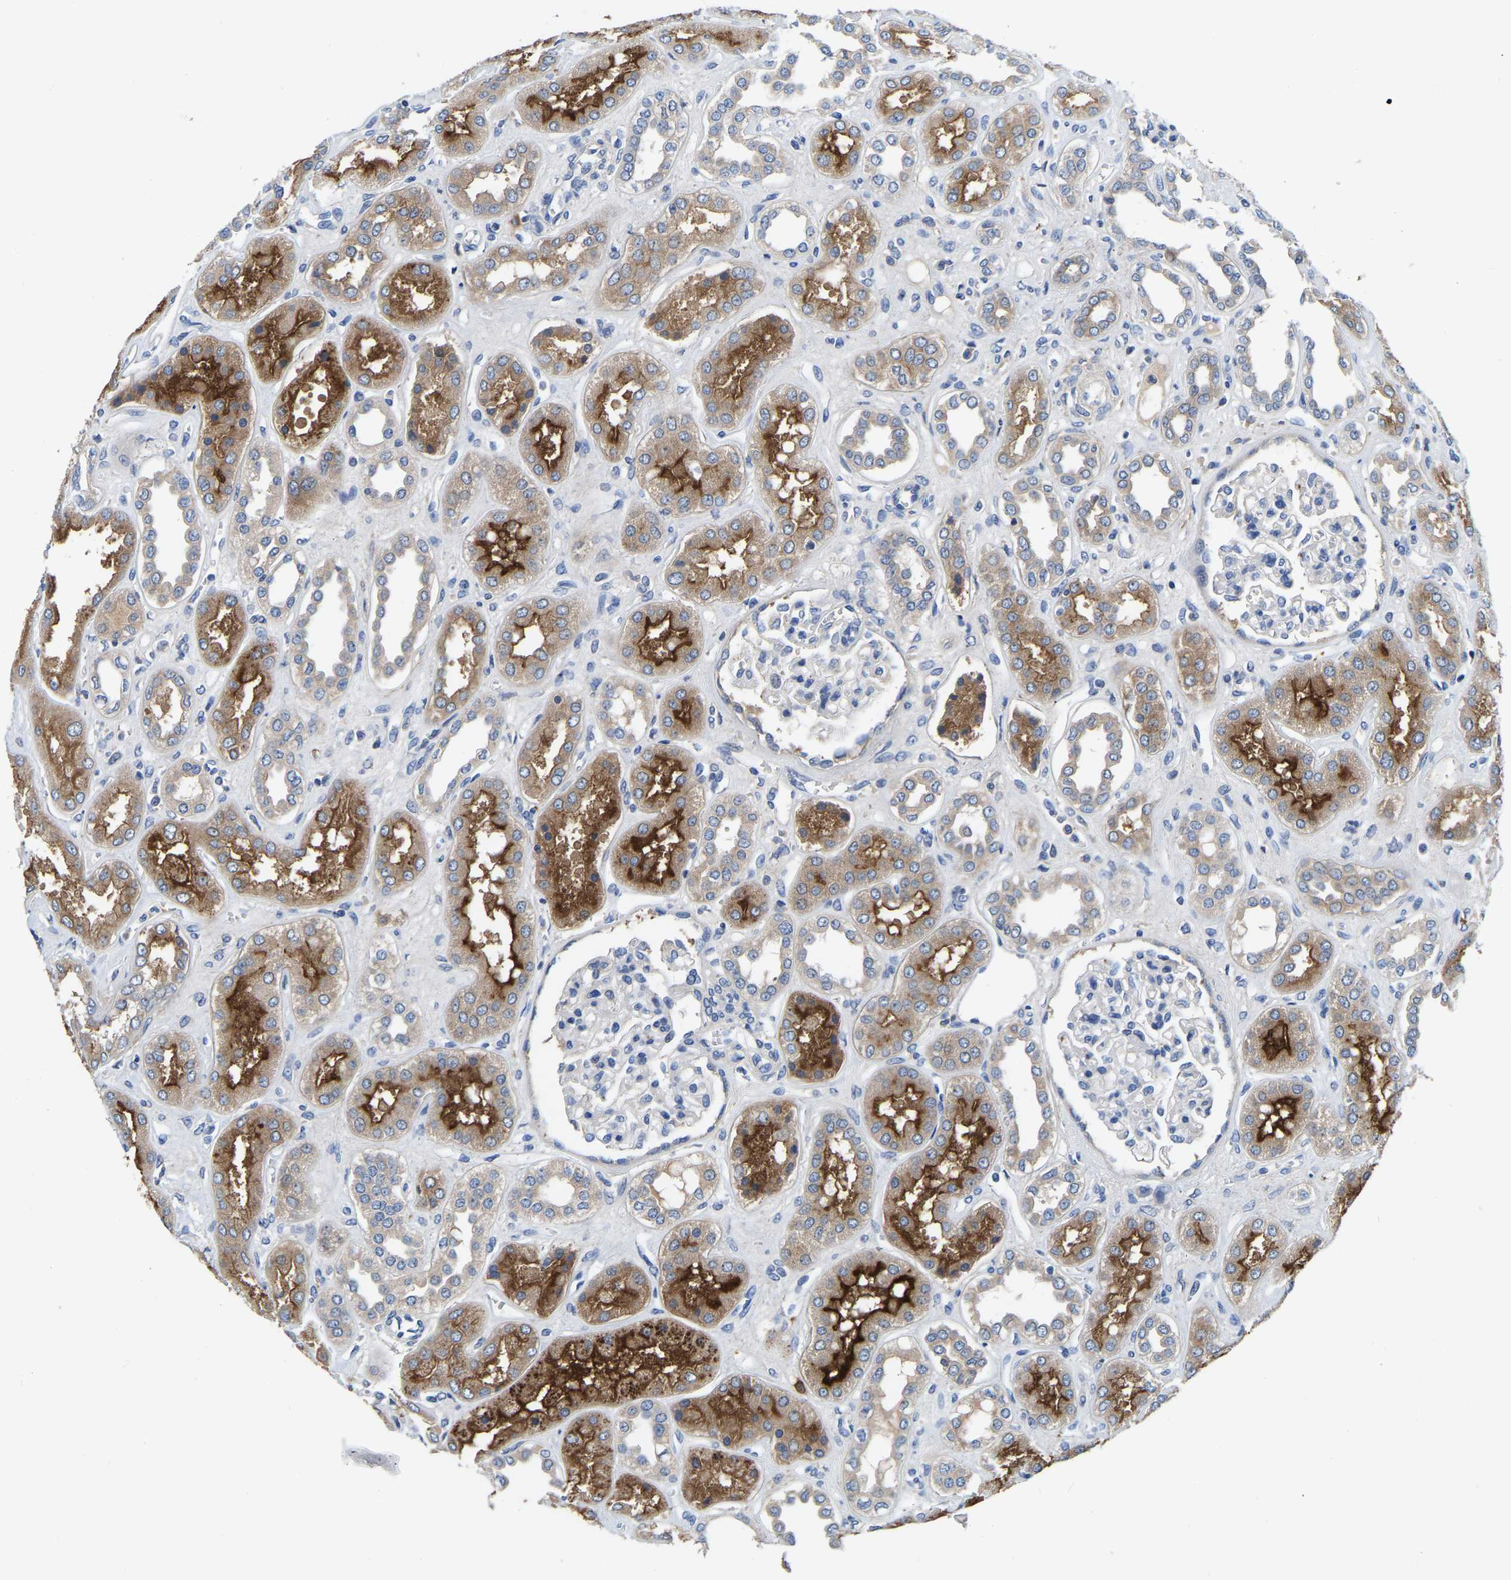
{"staining": {"intensity": "negative", "quantity": "none", "location": "none"}, "tissue": "kidney", "cell_type": "Cells in glomeruli", "image_type": "normal", "snomed": [{"axis": "morphology", "description": "Normal tissue, NOS"}, {"axis": "topography", "description": "Kidney"}], "caption": "A high-resolution histopathology image shows immunohistochemistry staining of unremarkable kidney, which demonstrates no significant positivity in cells in glomeruli.", "gene": "RAB27B", "patient": {"sex": "male", "age": 59}}